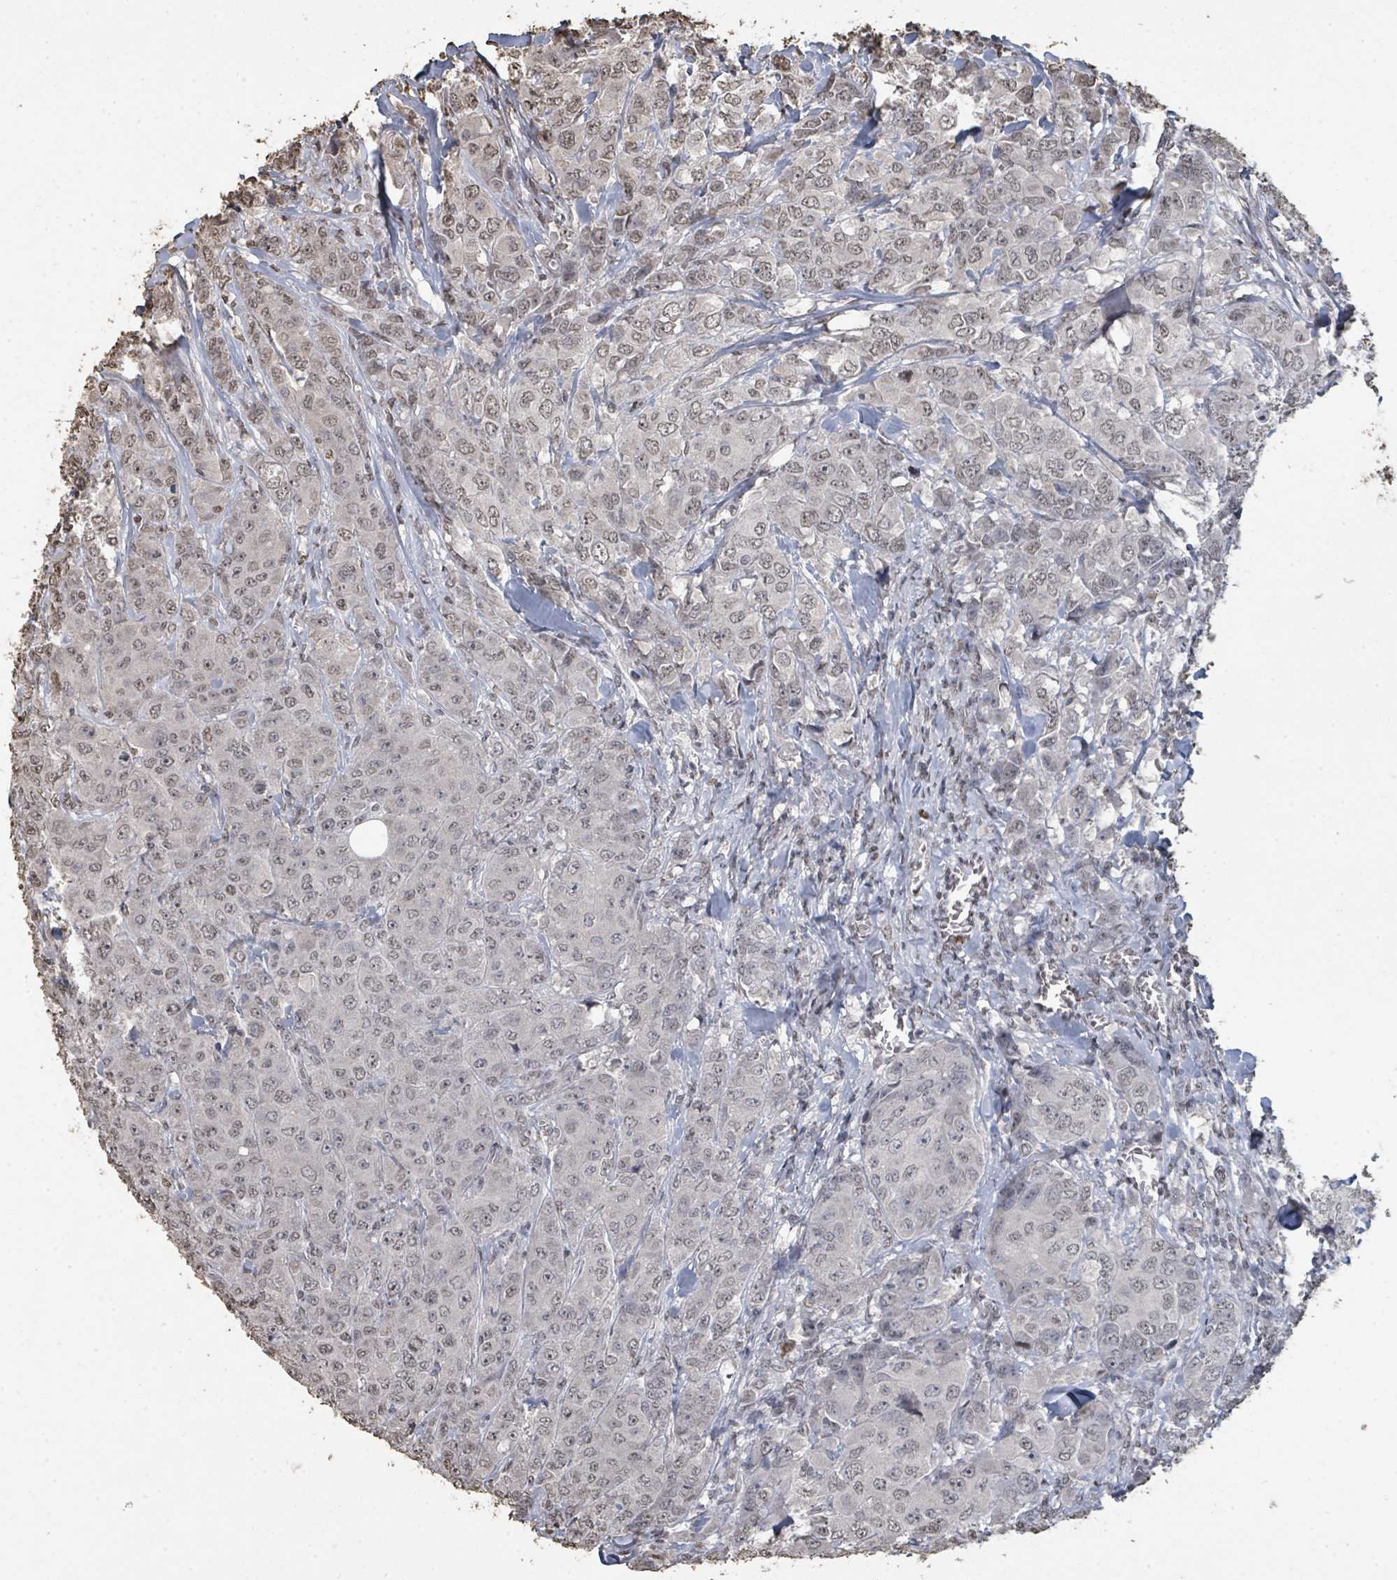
{"staining": {"intensity": "weak", "quantity": "25%-75%", "location": "nuclear"}, "tissue": "breast cancer", "cell_type": "Tumor cells", "image_type": "cancer", "snomed": [{"axis": "morphology", "description": "Duct carcinoma"}, {"axis": "topography", "description": "Breast"}], "caption": "This is a micrograph of immunohistochemistry (IHC) staining of breast cancer (intraductal carcinoma), which shows weak positivity in the nuclear of tumor cells.", "gene": "MRPS12", "patient": {"sex": "female", "age": 43}}